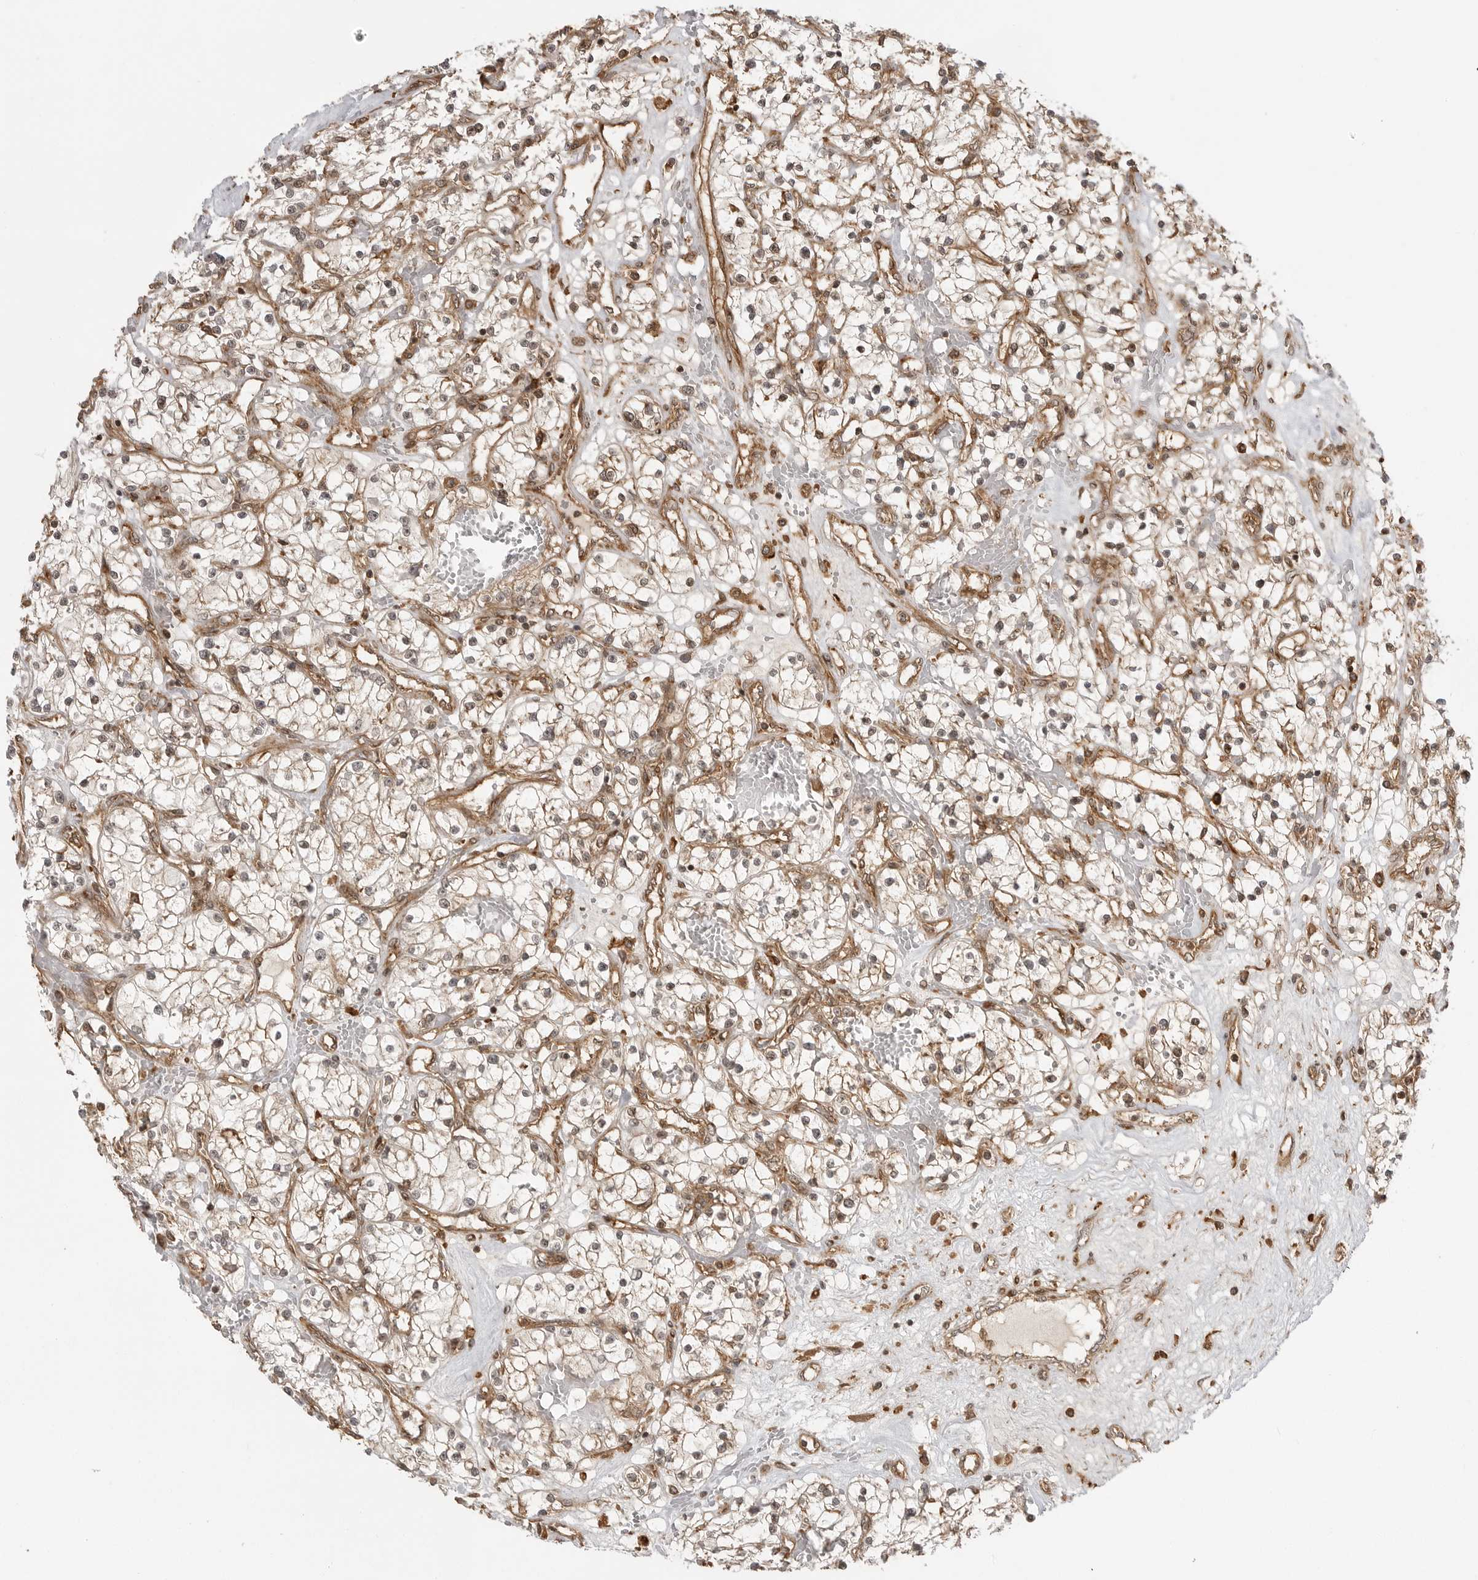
{"staining": {"intensity": "weak", "quantity": "<25%", "location": "cytoplasmic/membranous"}, "tissue": "renal cancer", "cell_type": "Tumor cells", "image_type": "cancer", "snomed": [{"axis": "morphology", "description": "Normal tissue, NOS"}, {"axis": "morphology", "description": "Adenocarcinoma, NOS"}, {"axis": "topography", "description": "Kidney"}], "caption": "Tumor cells are negative for protein expression in human adenocarcinoma (renal). (Stains: DAB (3,3'-diaminobenzidine) IHC with hematoxylin counter stain, Microscopy: brightfield microscopy at high magnification).", "gene": "FAT3", "patient": {"sex": "male", "age": 68}}